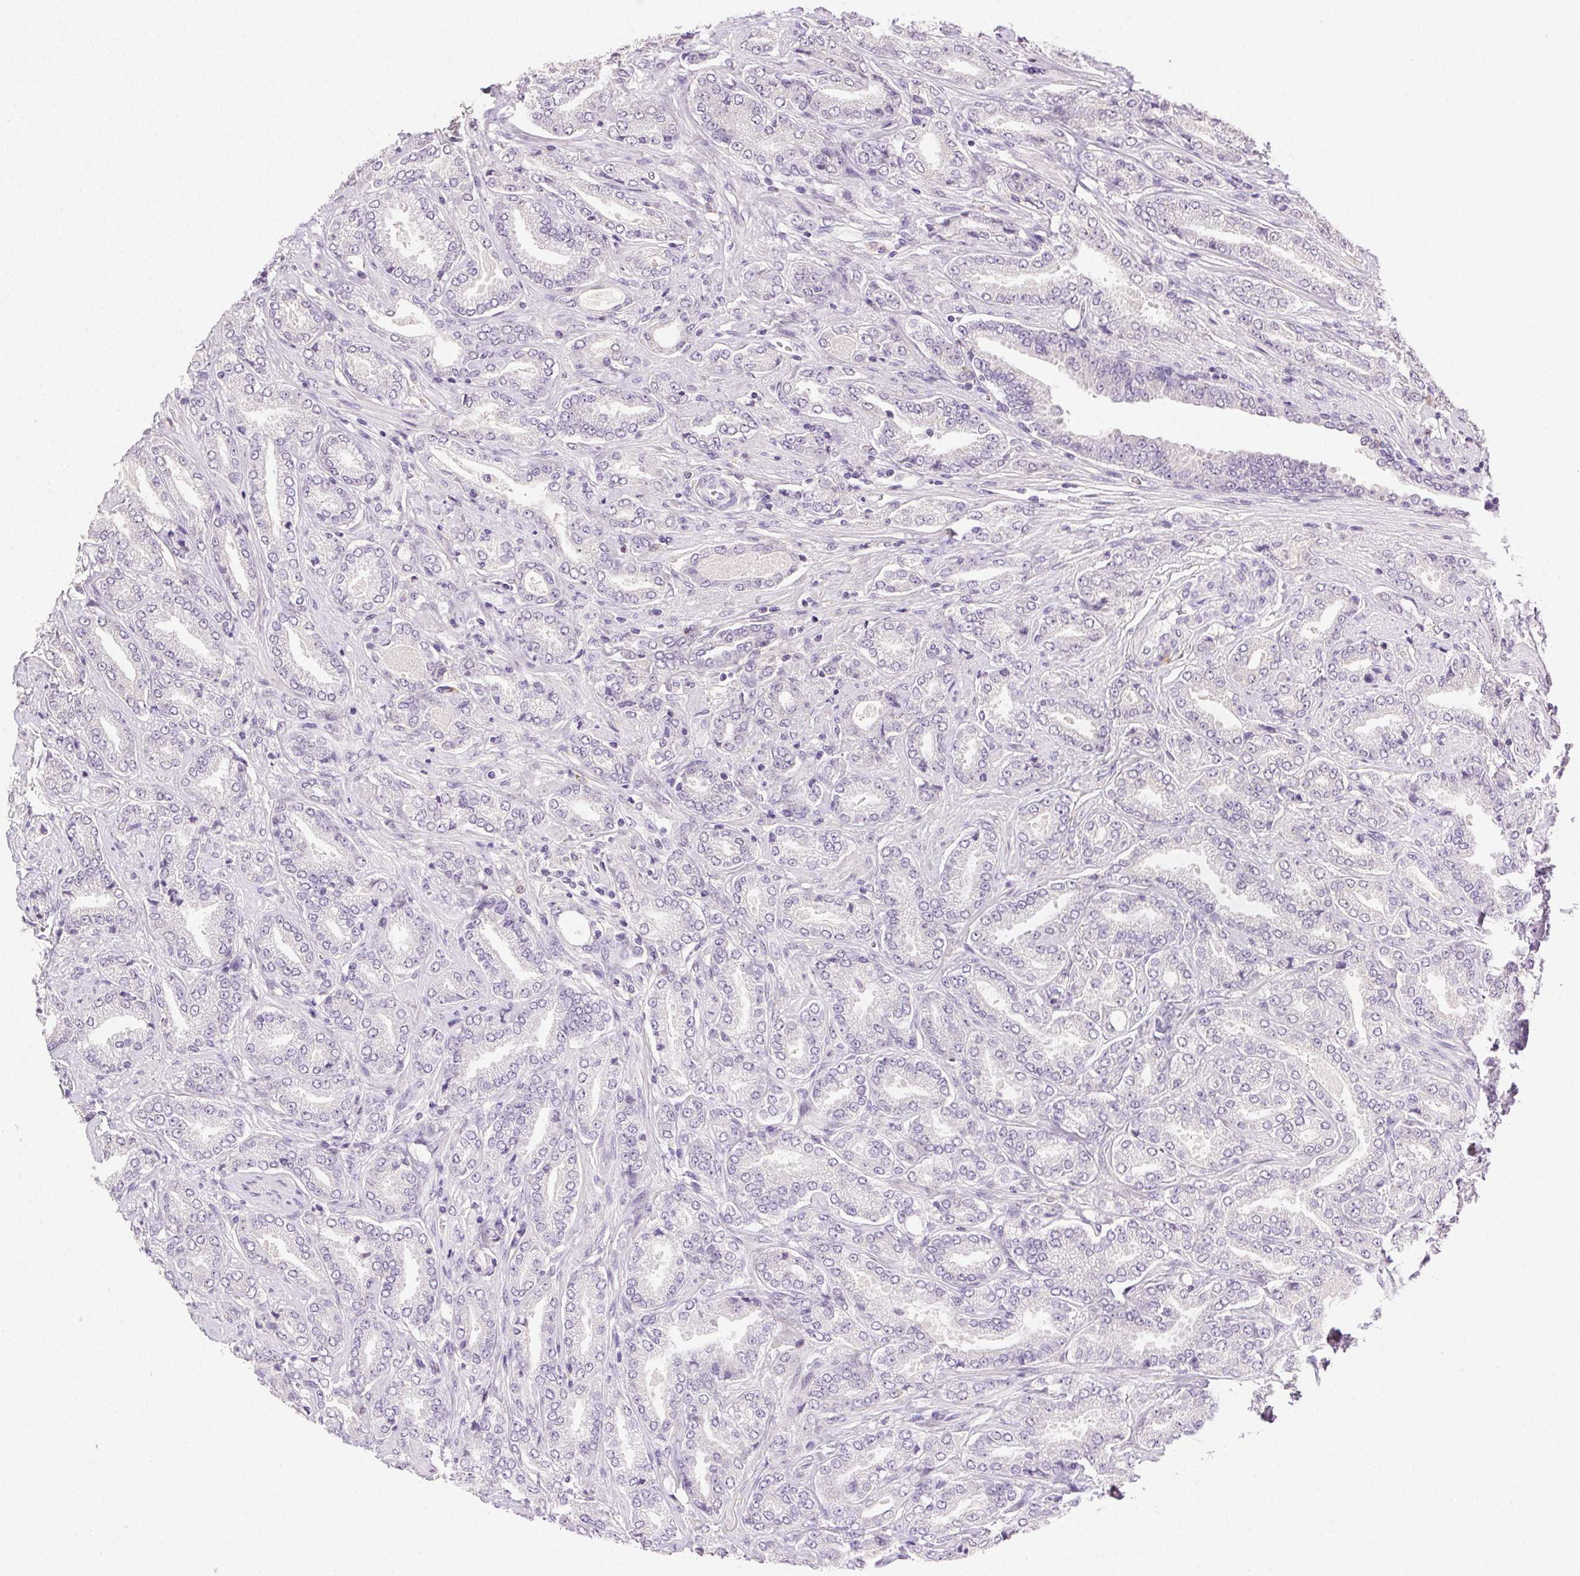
{"staining": {"intensity": "negative", "quantity": "none", "location": "none"}, "tissue": "prostate cancer", "cell_type": "Tumor cells", "image_type": "cancer", "snomed": [{"axis": "morphology", "description": "Adenocarcinoma, NOS"}, {"axis": "topography", "description": "Prostate"}], "caption": "An immunohistochemistry micrograph of adenocarcinoma (prostate) is shown. There is no staining in tumor cells of adenocarcinoma (prostate).", "gene": "AKAP5", "patient": {"sex": "male", "age": 64}}